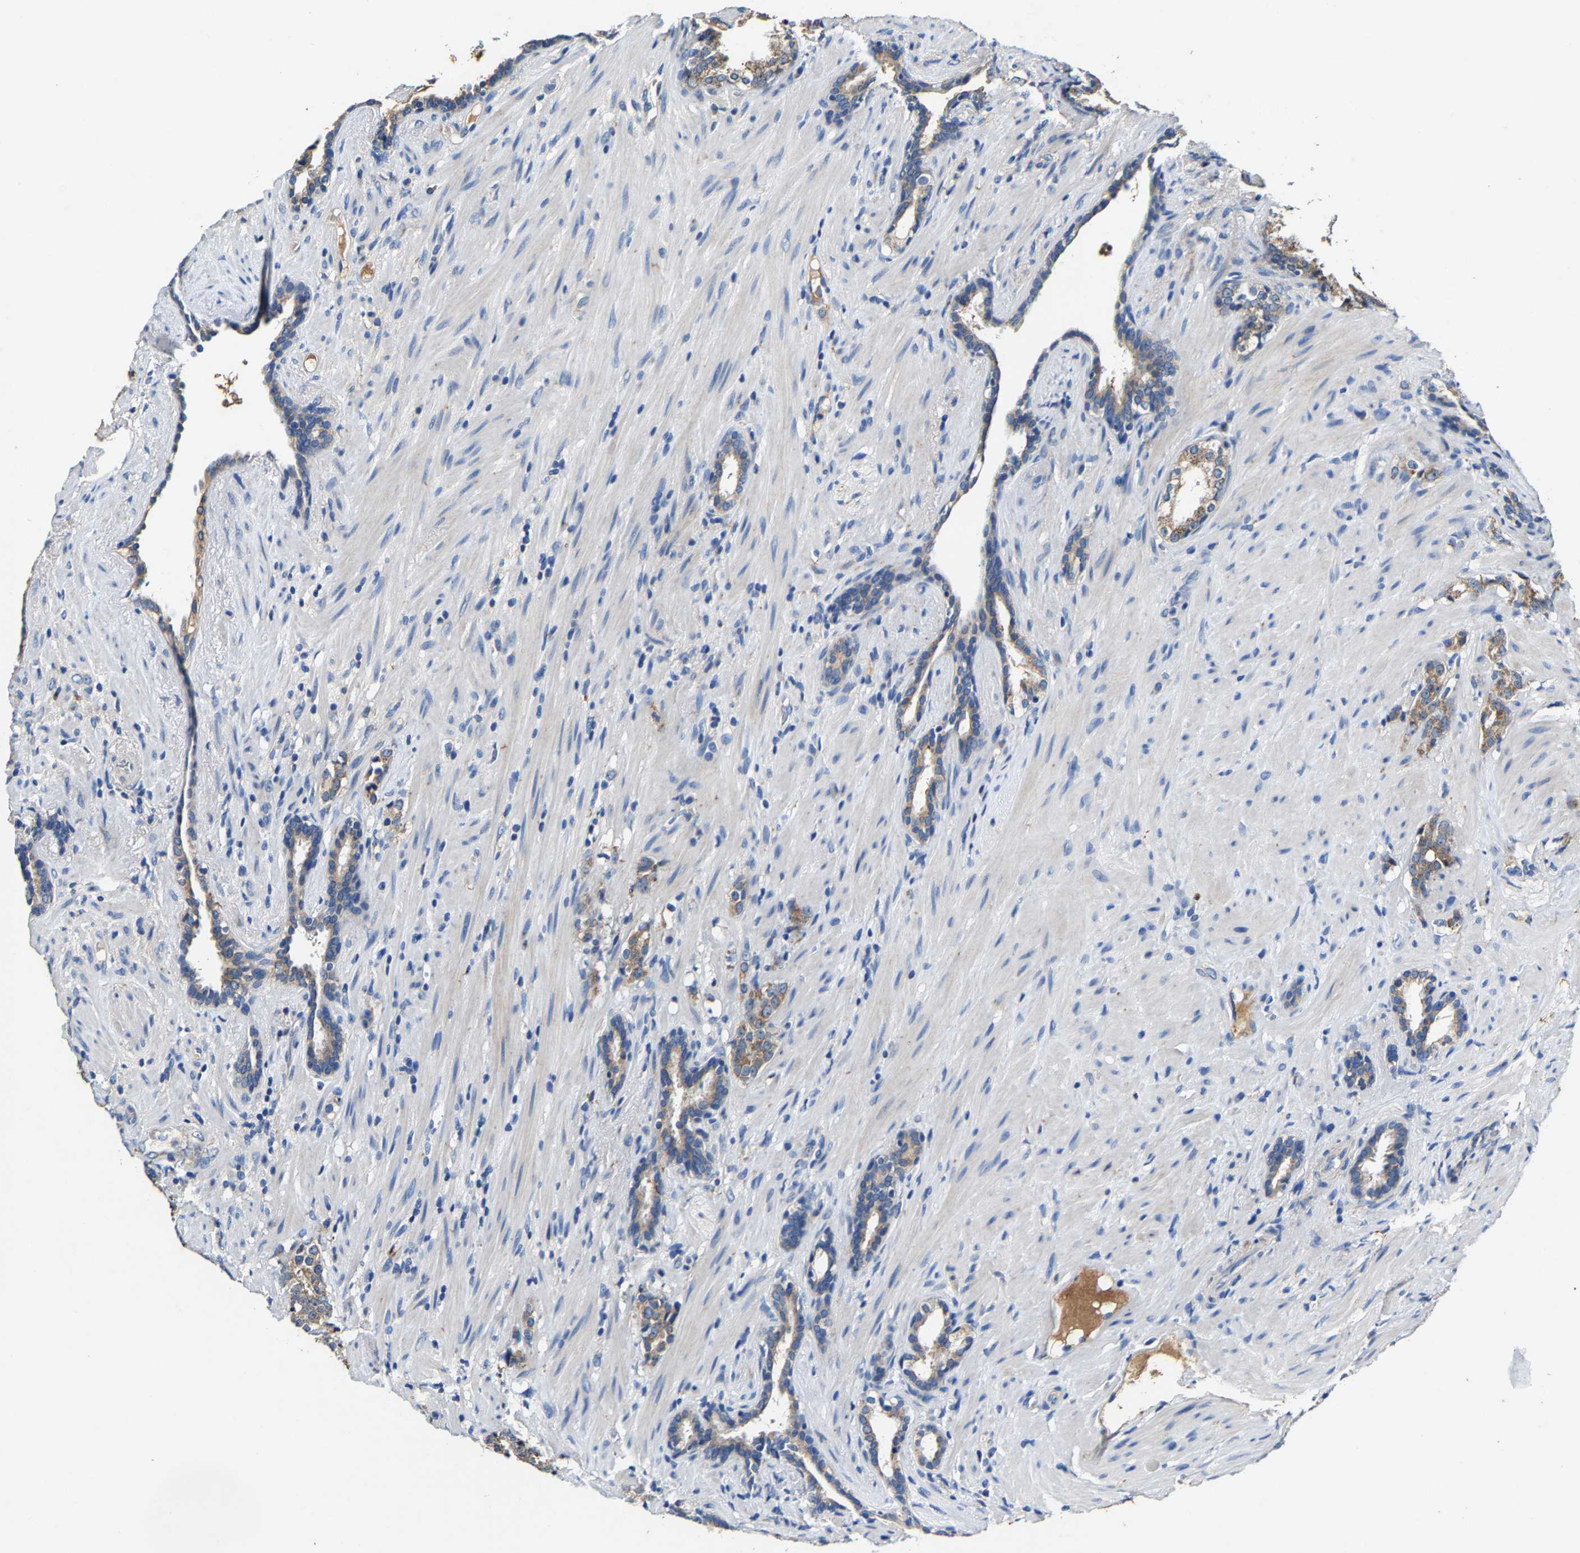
{"staining": {"intensity": "moderate", "quantity": ">75%", "location": "cytoplasmic/membranous"}, "tissue": "prostate cancer", "cell_type": "Tumor cells", "image_type": "cancer", "snomed": [{"axis": "morphology", "description": "Adenocarcinoma, High grade"}, {"axis": "topography", "description": "Prostate"}], "caption": "Prostate cancer stained for a protein shows moderate cytoplasmic/membranous positivity in tumor cells.", "gene": "SLC25A25", "patient": {"sex": "male", "age": 71}}